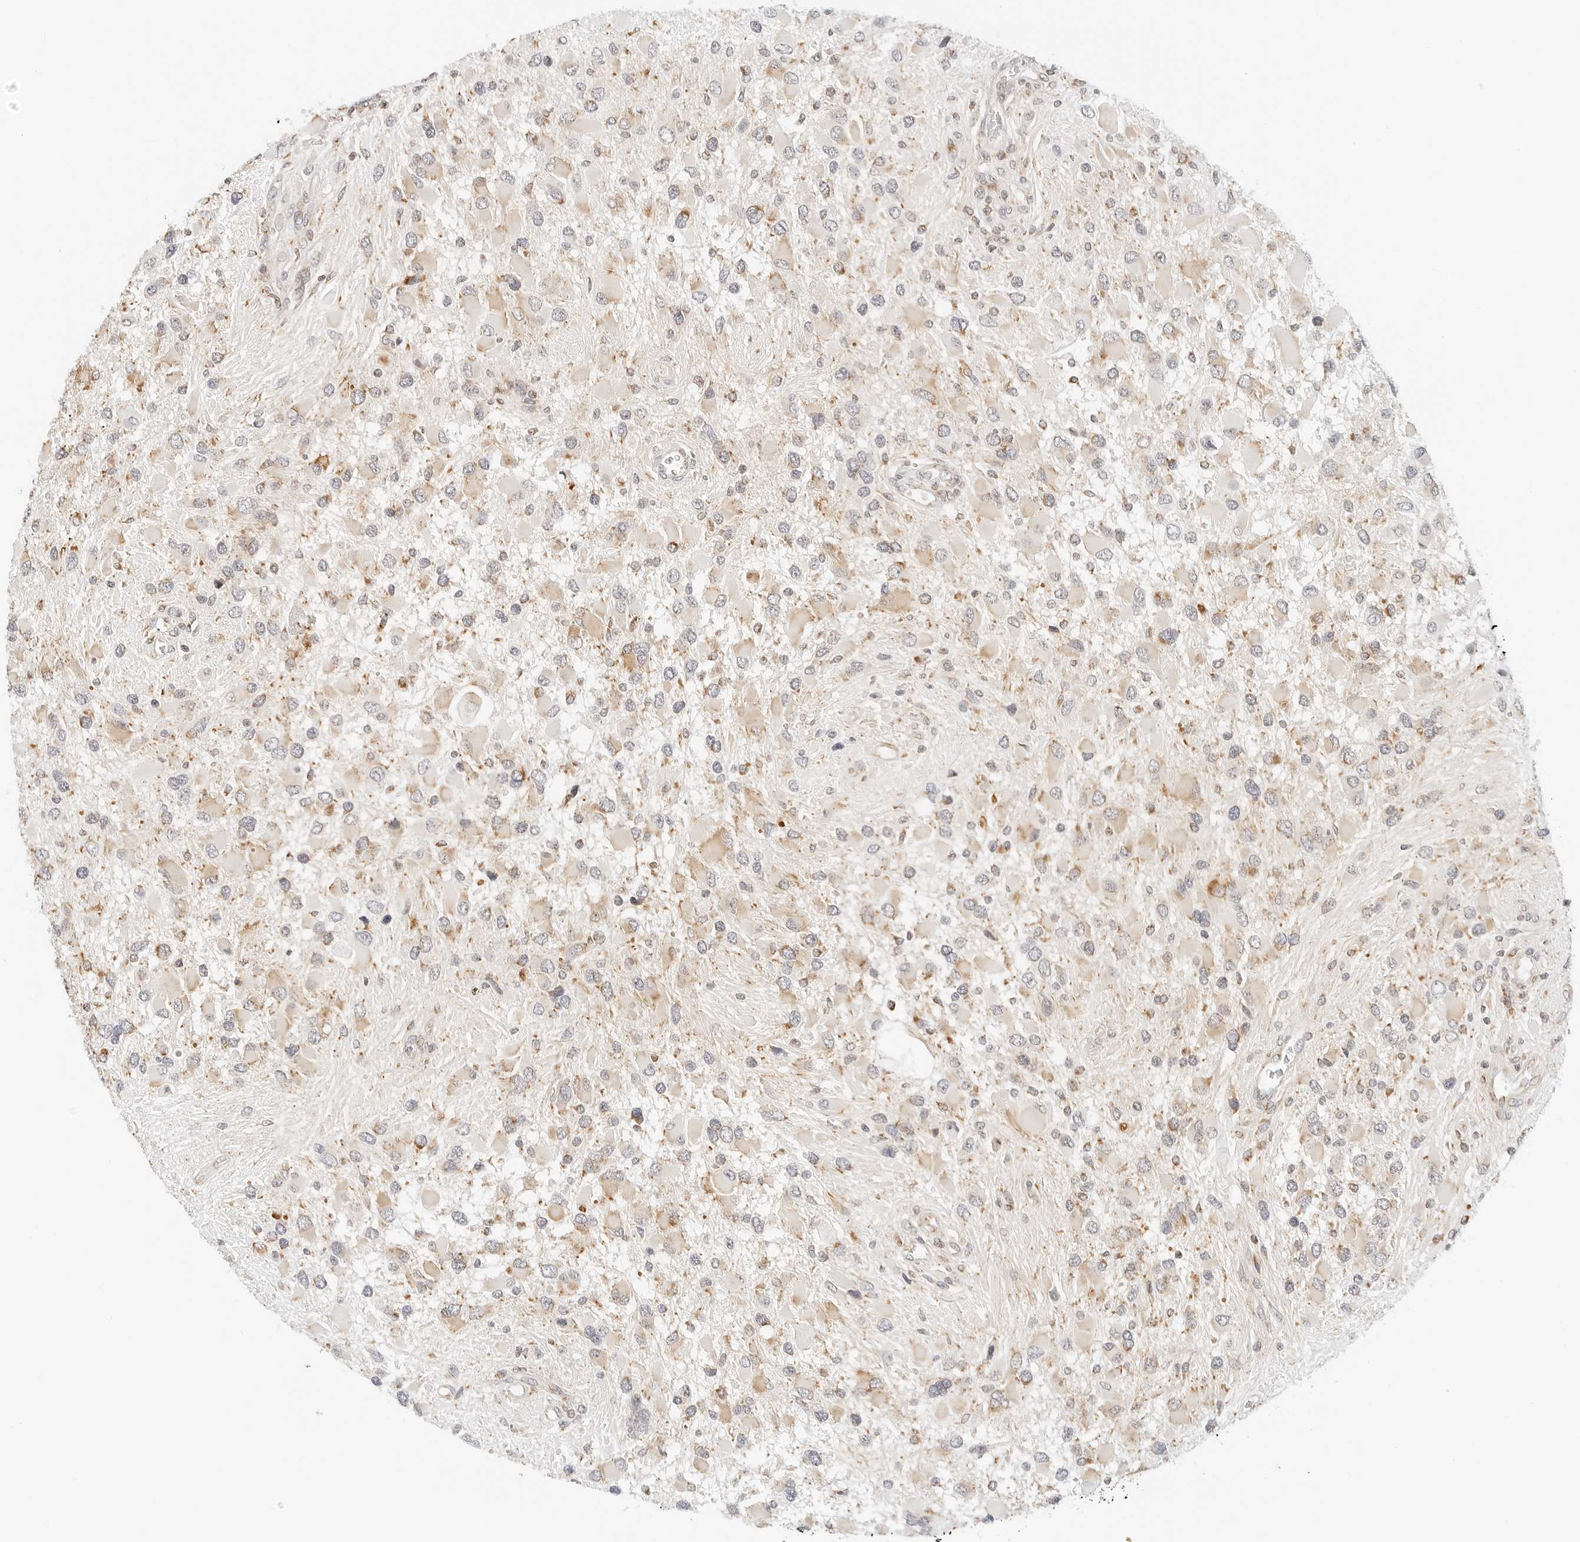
{"staining": {"intensity": "weak", "quantity": "25%-75%", "location": "cytoplasmic/membranous"}, "tissue": "glioma", "cell_type": "Tumor cells", "image_type": "cancer", "snomed": [{"axis": "morphology", "description": "Glioma, malignant, High grade"}, {"axis": "topography", "description": "Brain"}], "caption": "This is a histology image of immunohistochemistry (IHC) staining of glioma, which shows weak positivity in the cytoplasmic/membranous of tumor cells.", "gene": "ATL1", "patient": {"sex": "male", "age": 53}}